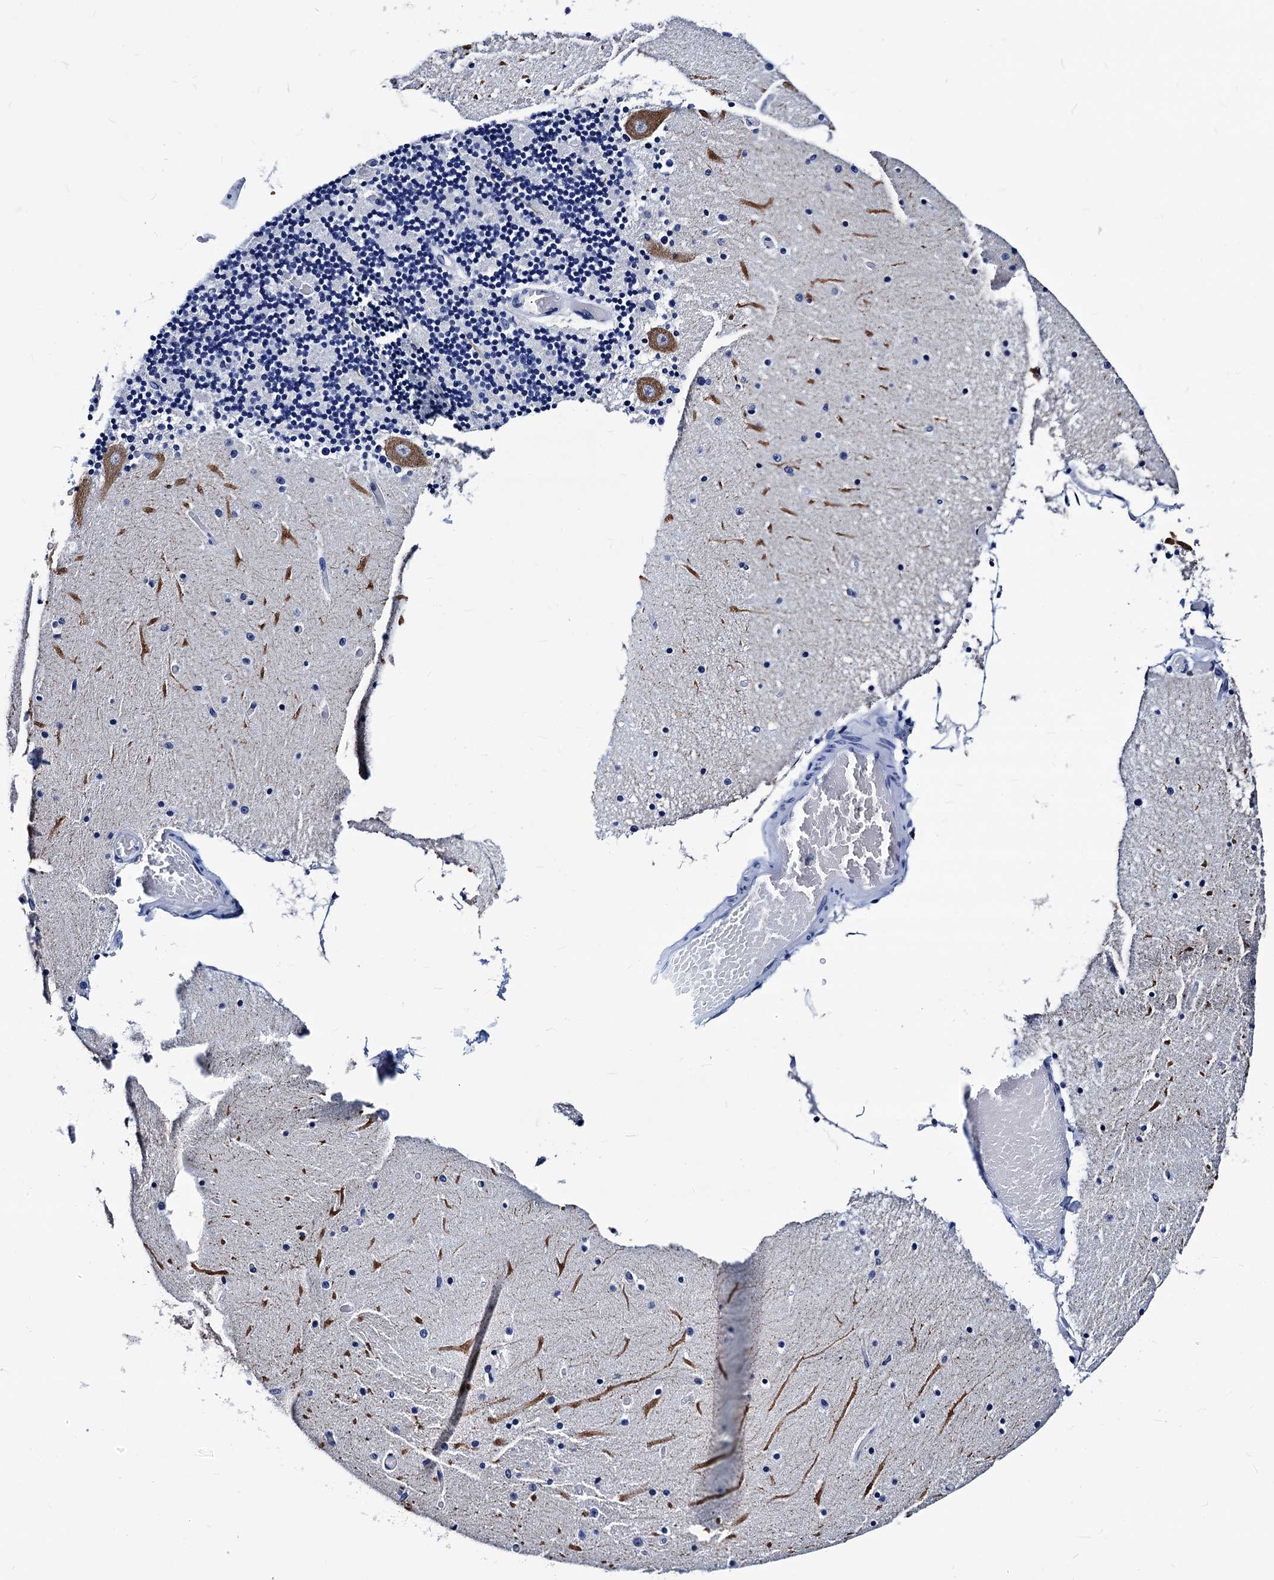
{"staining": {"intensity": "negative", "quantity": "none", "location": "none"}, "tissue": "cerebellum", "cell_type": "Cells in granular layer", "image_type": "normal", "snomed": [{"axis": "morphology", "description": "Normal tissue, NOS"}, {"axis": "topography", "description": "Cerebellum"}], "caption": "An immunohistochemistry (IHC) photomicrograph of unremarkable cerebellum is shown. There is no staining in cells in granular layer of cerebellum. The staining was performed using DAB (3,3'-diaminobenzidine) to visualize the protein expression in brown, while the nuclei were stained in blue with hematoxylin (Magnification: 20x).", "gene": "LRRC30", "patient": {"sex": "female", "age": 28}}